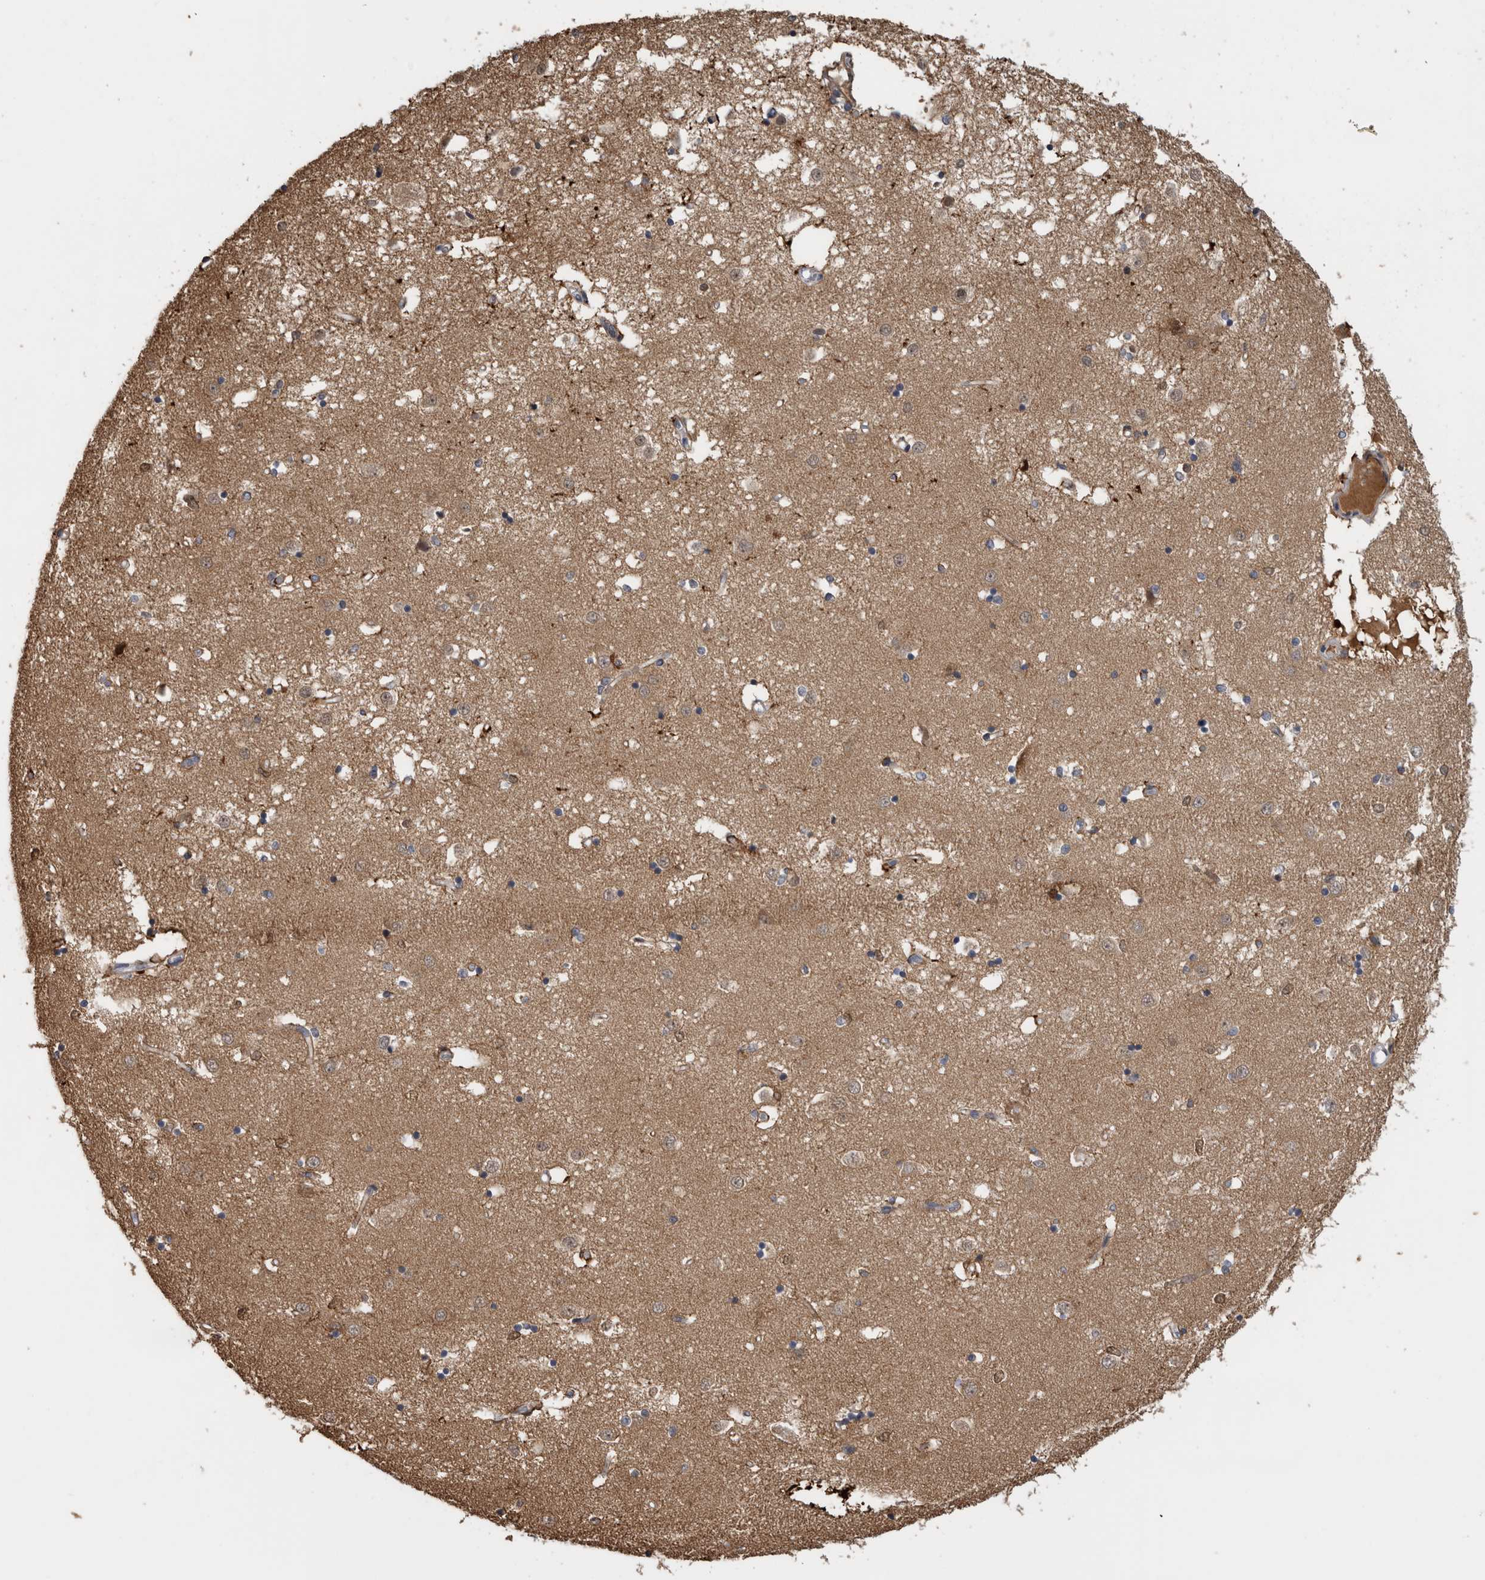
{"staining": {"intensity": "moderate", "quantity": "<25%", "location": "cytoplasmic/membranous"}, "tissue": "caudate", "cell_type": "Glial cells", "image_type": "normal", "snomed": [{"axis": "morphology", "description": "Normal tissue, NOS"}, {"axis": "topography", "description": "Lateral ventricle wall"}], "caption": "Immunohistochemistry of normal caudate exhibits low levels of moderate cytoplasmic/membranous positivity in approximately <25% of glial cells. The staining was performed using DAB to visualize the protein expression in brown, while the nuclei were stained in blue with hematoxylin (Magnification: 20x).", "gene": "USH1G", "patient": {"sex": "male", "age": 45}}